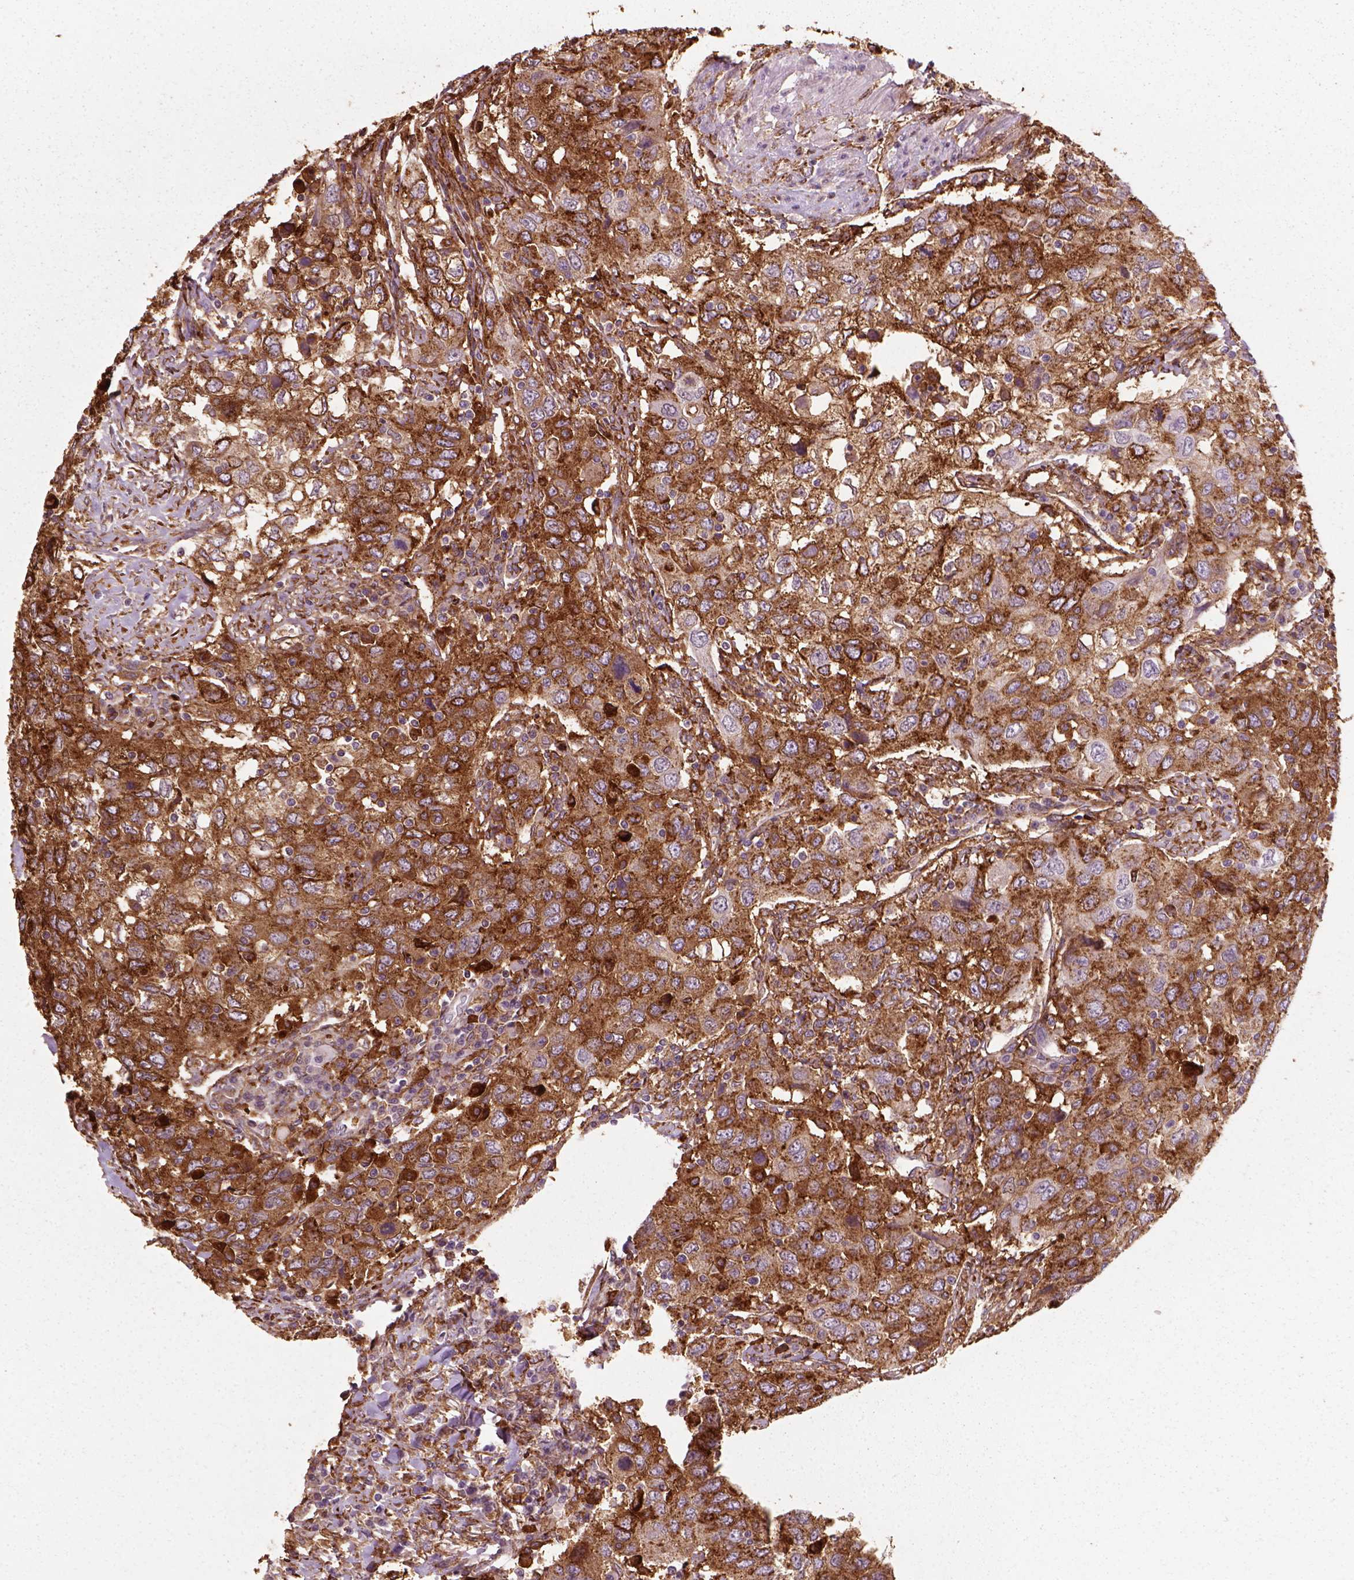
{"staining": {"intensity": "strong", "quantity": ">75%", "location": "cytoplasmic/membranous"}, "tissue": "urothelial cancer", "cell_type": "Tumor cells", "image_type": "cancer", "snomed": [{"axis": "morphology", "description": "Urothelial carcinoma, High grade"}, {"axis": "topography", "description": "Urinary bladder"}], "caption": "Human urothelial carcinoma (high-grade) stained for a protein (brown) shows strong cytoplasmic/membranous positive positivity in about >75% of tumor cells.", "gene": "MARCKS", "patient": {"sex": "male", "age": 76}}